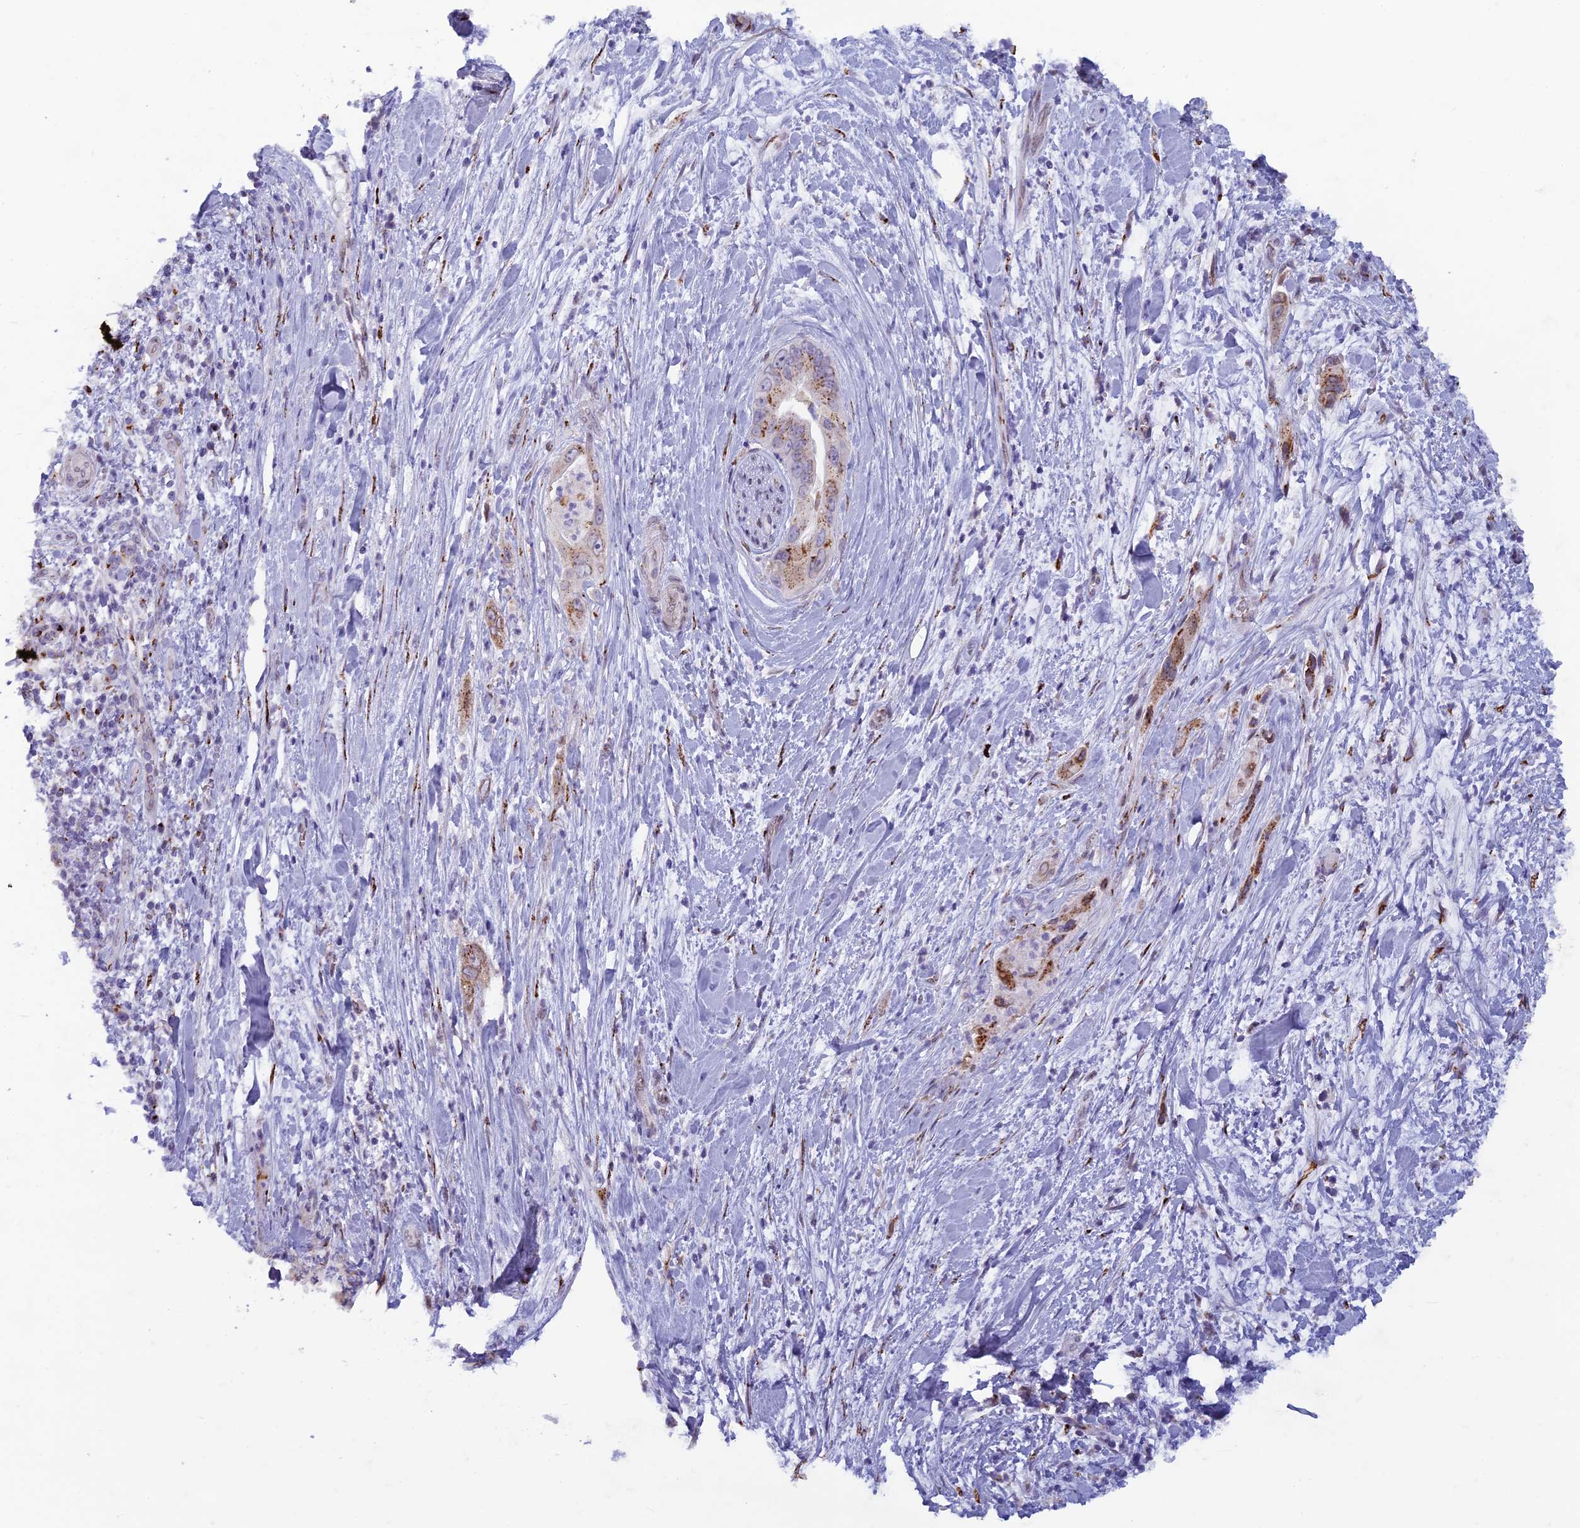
{"staining": {"intensity": "moderate", "quantity": "25%-75%", "location": "cytoplasmic/membranous"}, "tissue": "pancreatic cancer", "cell_type": "Tumor cells", "image_type": "cancer", "snomed": [{"axis": "morphology", "description": "Adenocarcinoma, NOS"}, {"axis": "topography", "description": "Pancreas"}], "caption": "Pancreatic adenocarcinoma was stained to show a protein in brown. There is medium levels of moderate cytoplasmic/membranous expression in about 25%-75% of tumor cells.", "gene": "FAM3C", "patient": {"sex": "female", "age": 78}}